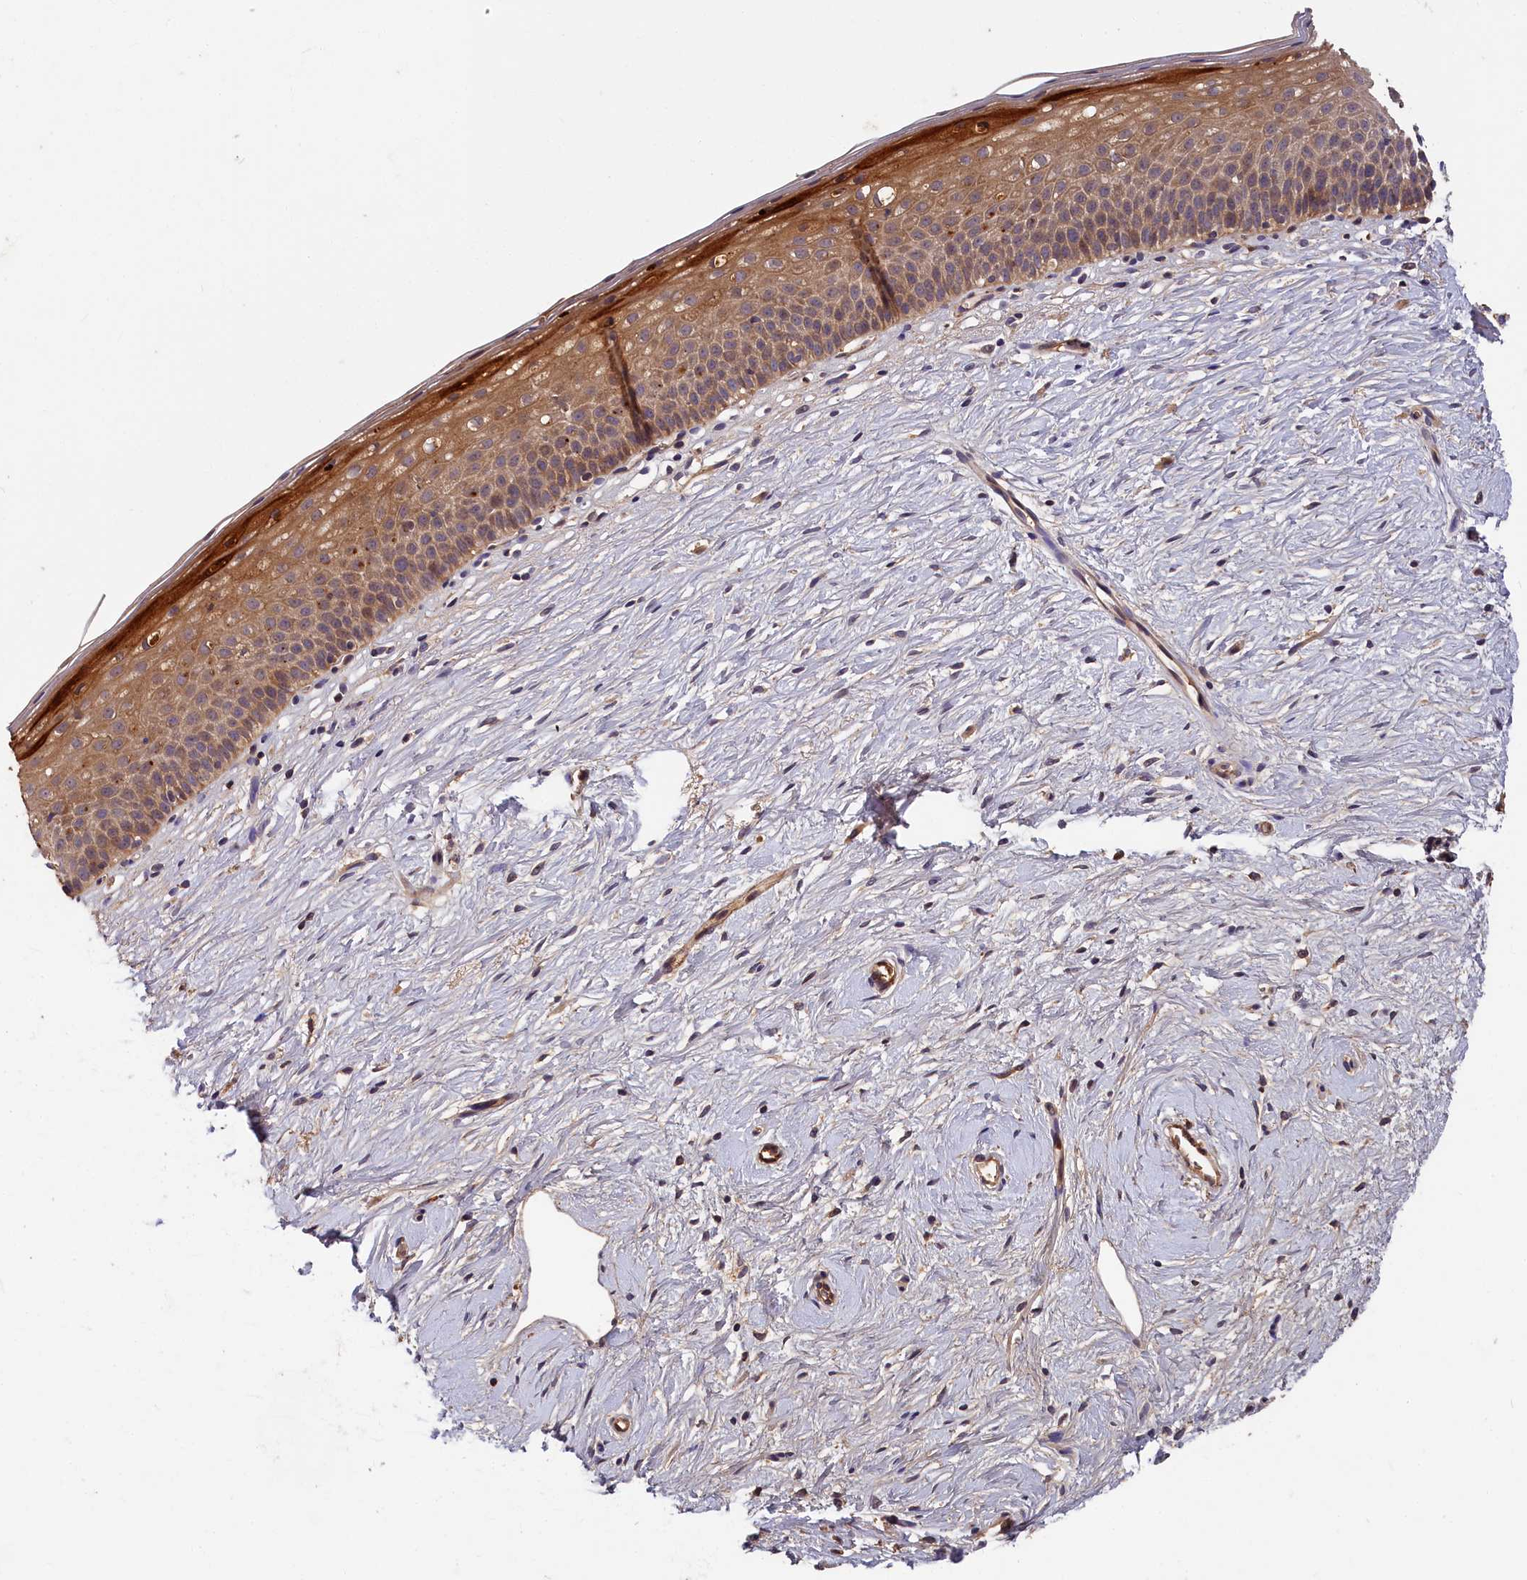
{"staining": {"intensity": "moderate", "quantity": ">75%", "location": "cytoplasmic/membranous"}, "tissue": "cervix", "cell_type": "Glandular cells", "image_type": "normal", "snomed": [{"axis": "morphology", "description": "Normal tissue, NOS"}, {"axis": "topography", "description": "Cervix"}], "caption": "The photomicrograph demonstrates a brown stain indicating the presence of a protein in the cytoplasmic/membranous of glandular cells in cervix.", "gene": "ITIH1", "patient": {"sex": "female", "age": 57}}